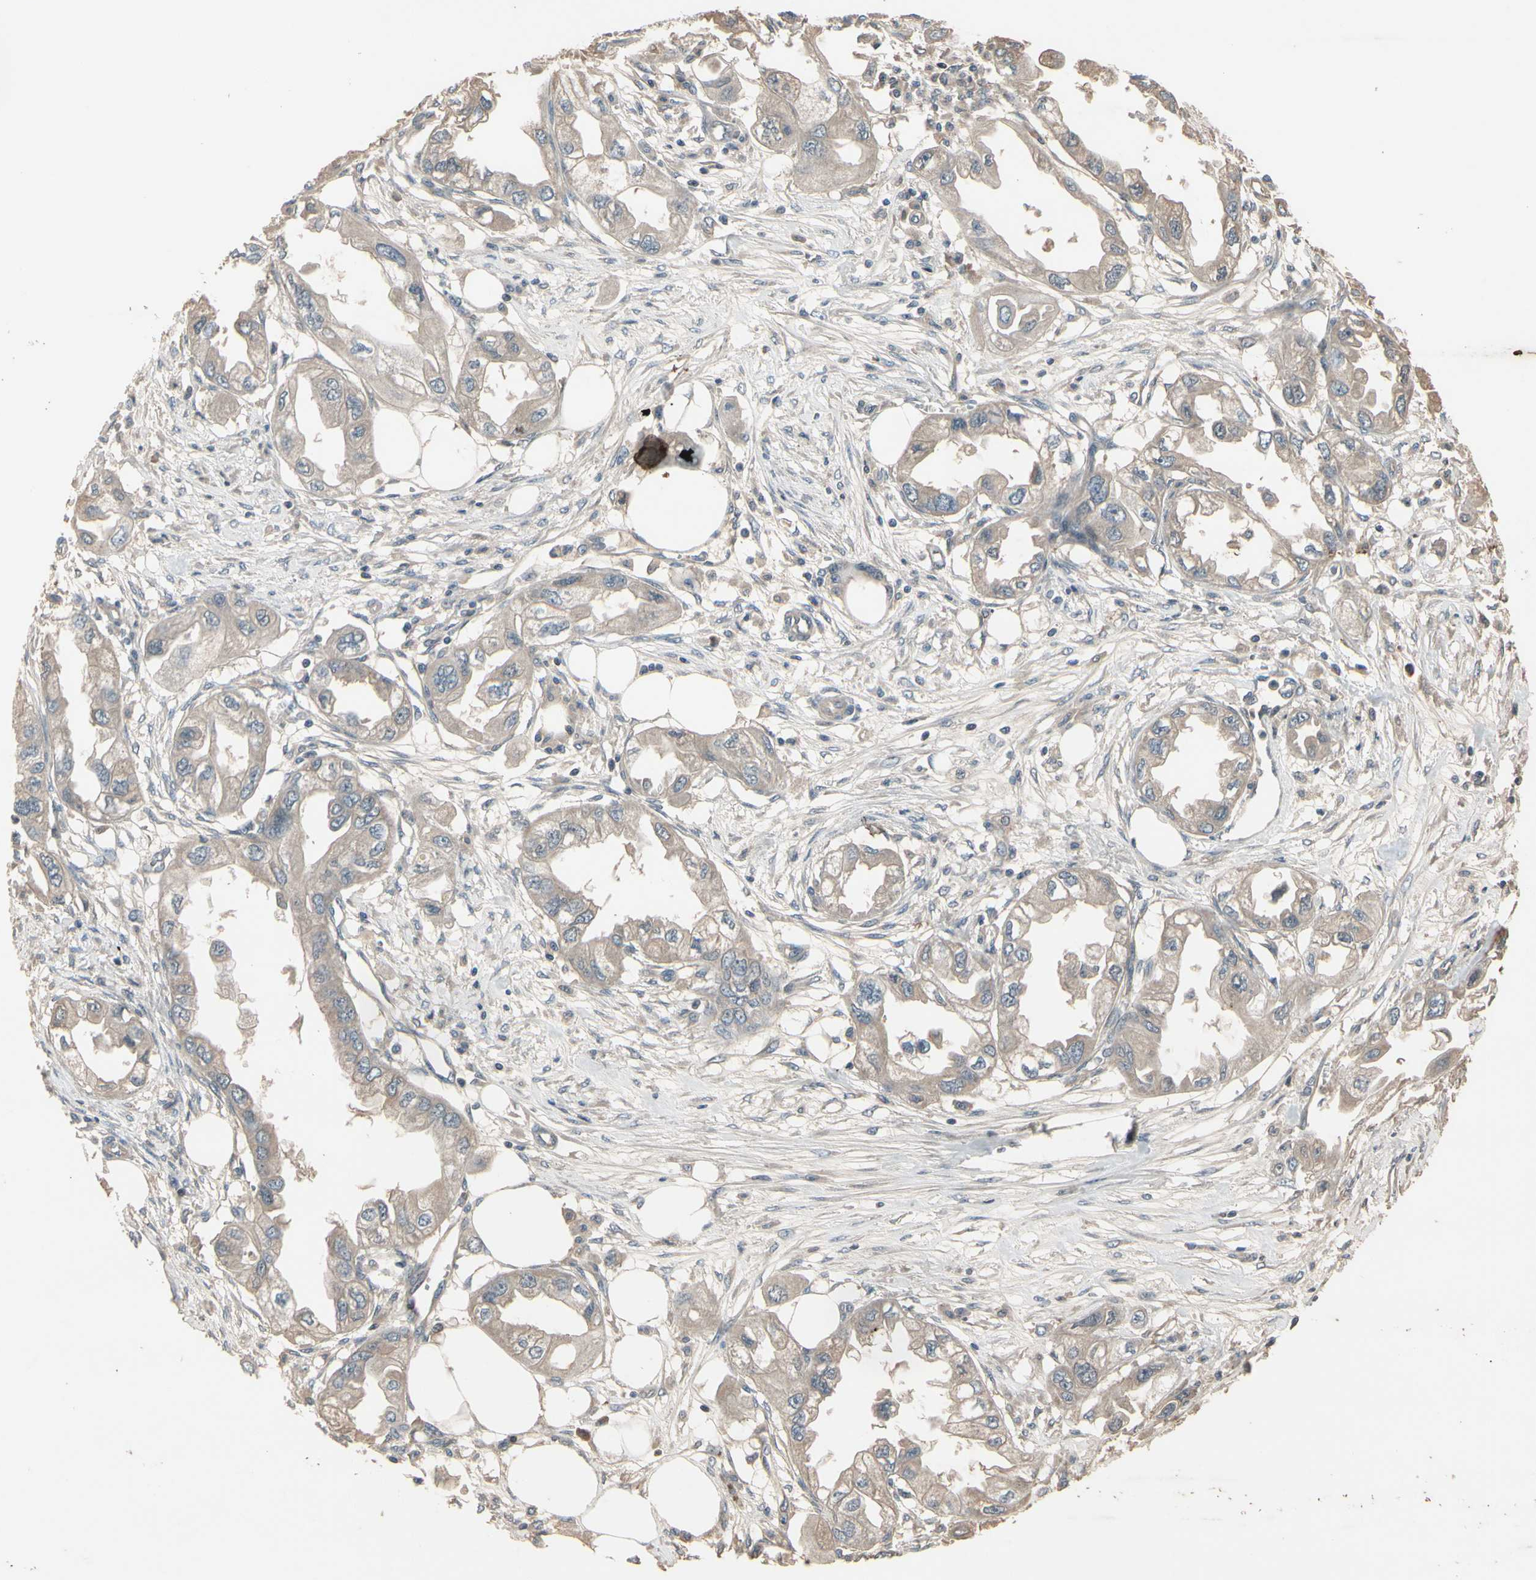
{"staining": {"intensity": "weak", "quantity": ">75%", "location": "cytoplasmic/membranous"}, "tissue": "endometrial cancer", "cell_type": "Tumor cells", "image_type": "cancer", "snomed": [{"axis": "morphology", "description": "Adenocarcinoma, NOS"}, {"axis": "topography", "description": "Endometrium"}], "caption": "Immunohistochemistry (IHC) image of endometrial adenocarcinoma stained for a protein (brown), which shows low levels of weak cytoplasmic/membranous expression in about >75% of tumor cells.", "gene": "NSF", "patient": {"sex": "female", "age": 67}}